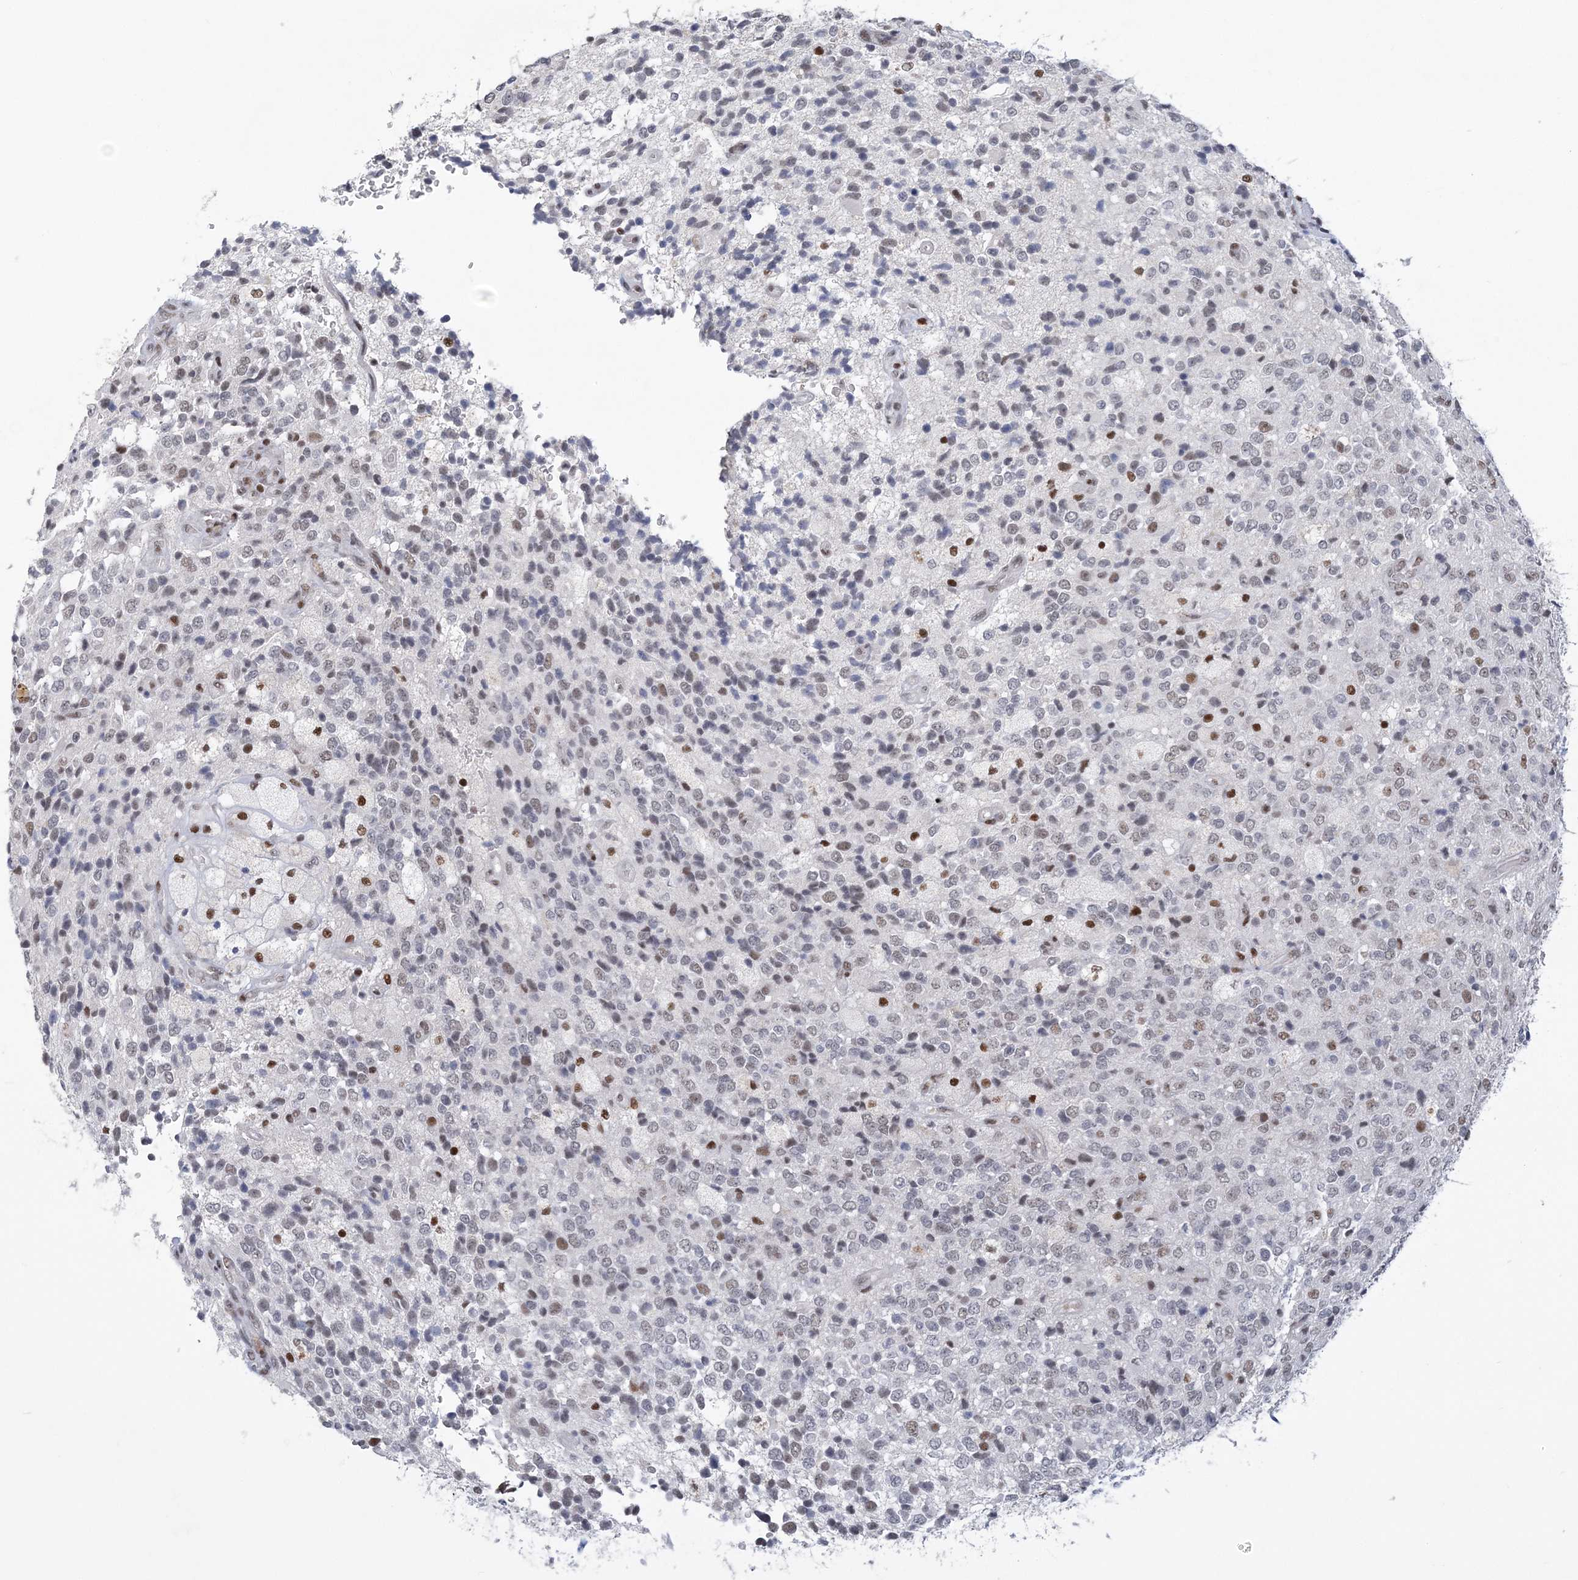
{"staining": {"intensity": "negative", "quantity": "none", "location": "none"}, "tissue": "glioma", "cell_type": "Tumor cells", "image_type": "cancer", "snomed": [{"axis": "morphology", "description": "Glioma, malignant, High grade"}, {"axis": "topography", "description": "pancreas cauda"}], "caption": "This photomicrograph is of malignant high-grade glioma stained with IHC to label a protein in brown with the nuclei are counter-stained blue. There is no positivity in tumor cells. The staining was performed using DAB (3,3'-diaminobenzidine) to visualize the protein expression in brown, while the nuclei were stained in blue with hematoxylin (Magnification: 20x).", "gene": "ZBTB7A", "patient": {"sex": "male", "age": 60}}